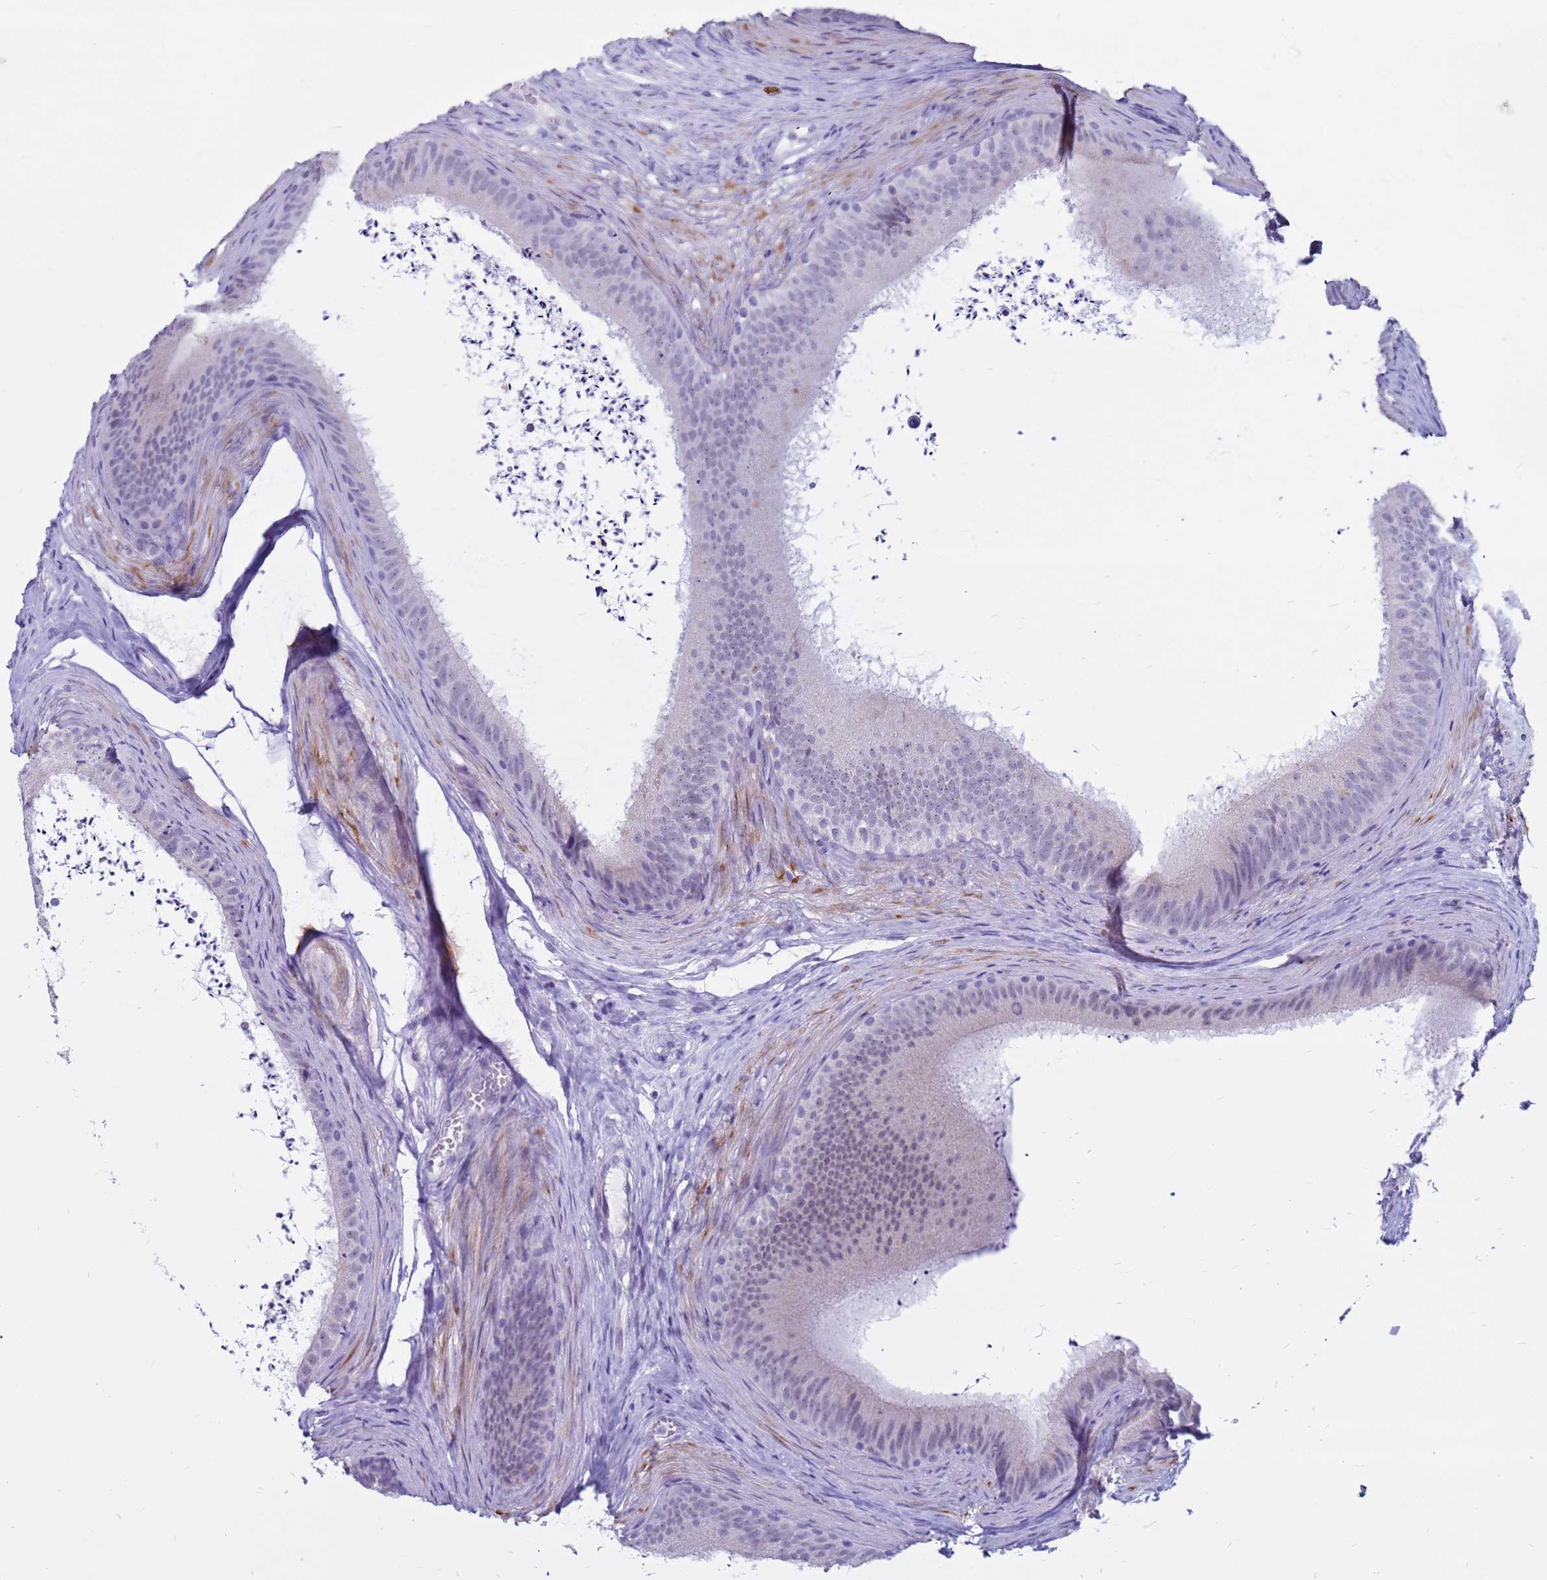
{"staining": {"intensity": "negative", "quantity": "none", "location": "none"}, "tissue": "epididymis", "cell_type": "Glandular cells", "image_type": "normal", "snomed": [{"axis": "morphology", "description": "Normal tissue, NOS"}, {"axis": "topography", "description": "Testis"}, {"axis": "topography", "description": "Epididymis"}], "caption": "This is a micrograph of IHC staining of unremarkable epididymis, which shows no expression in glandular cells. (DAB (3,3'-diaminobenzidine) IHC visualized using brightfield microscopy, high magnification).", "gene": "CDK2AP2", "patient": {"sex": "male", "age": 41}}